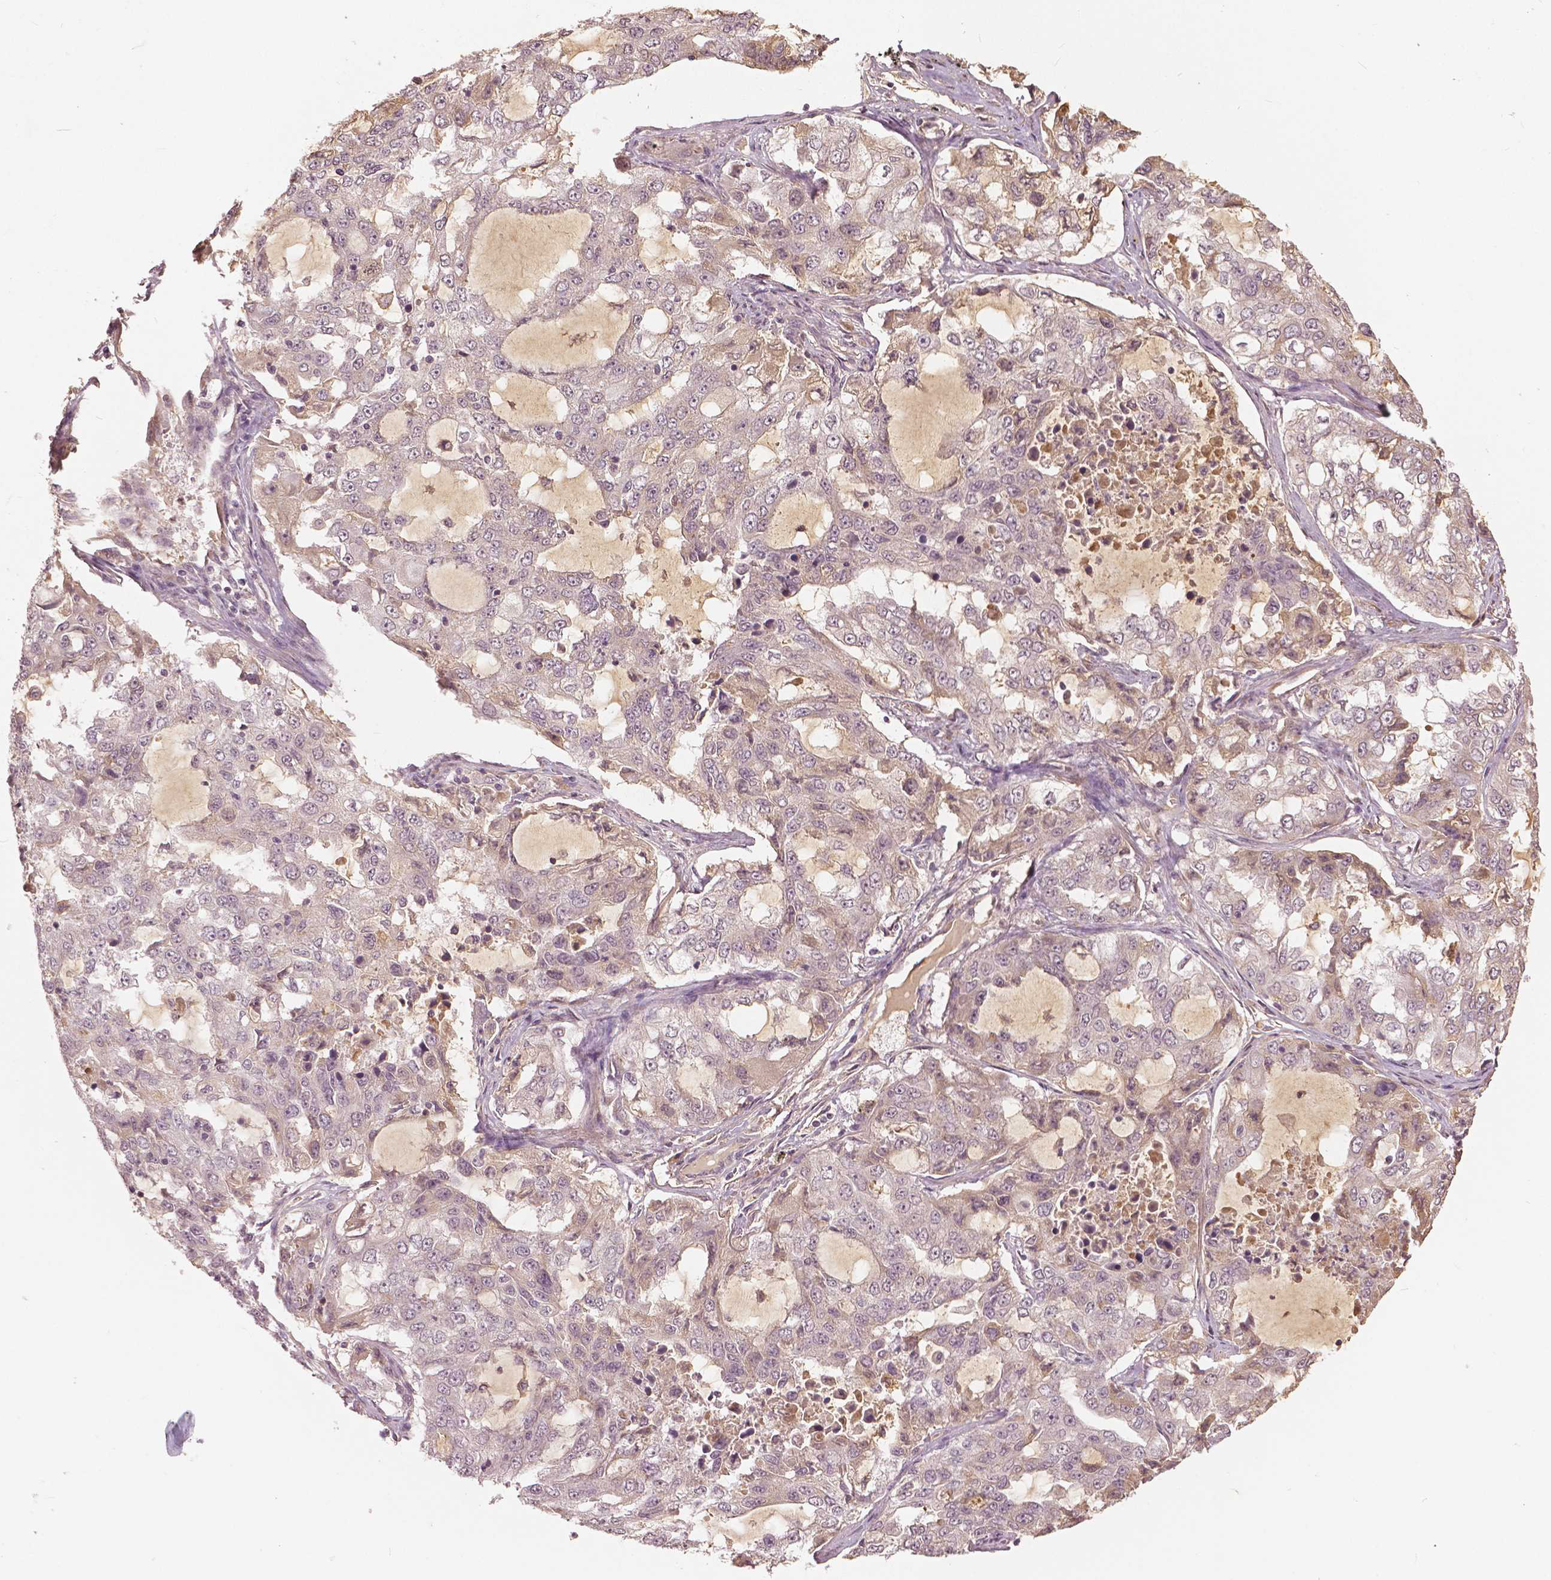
{"staining": {"intensity": "weak", "quantity": "<25%", "location": "nuclear"}, "tissue": "lung cancer", "cell_type": "Tumor cells", "image_type": "cancer", "snomed": [{"axis": "morphology", "description": "Adenocarcinoma, NOS"}, {"axis": "topography", "description": "Lung"}], "caption": "Lung cancer (adenocarcinoma) was stained to show a protein in brown. There is no significant staining in tumor cells.", "gene": "ANGPTL4", "patient": {"sex": "female", "age": 61}}